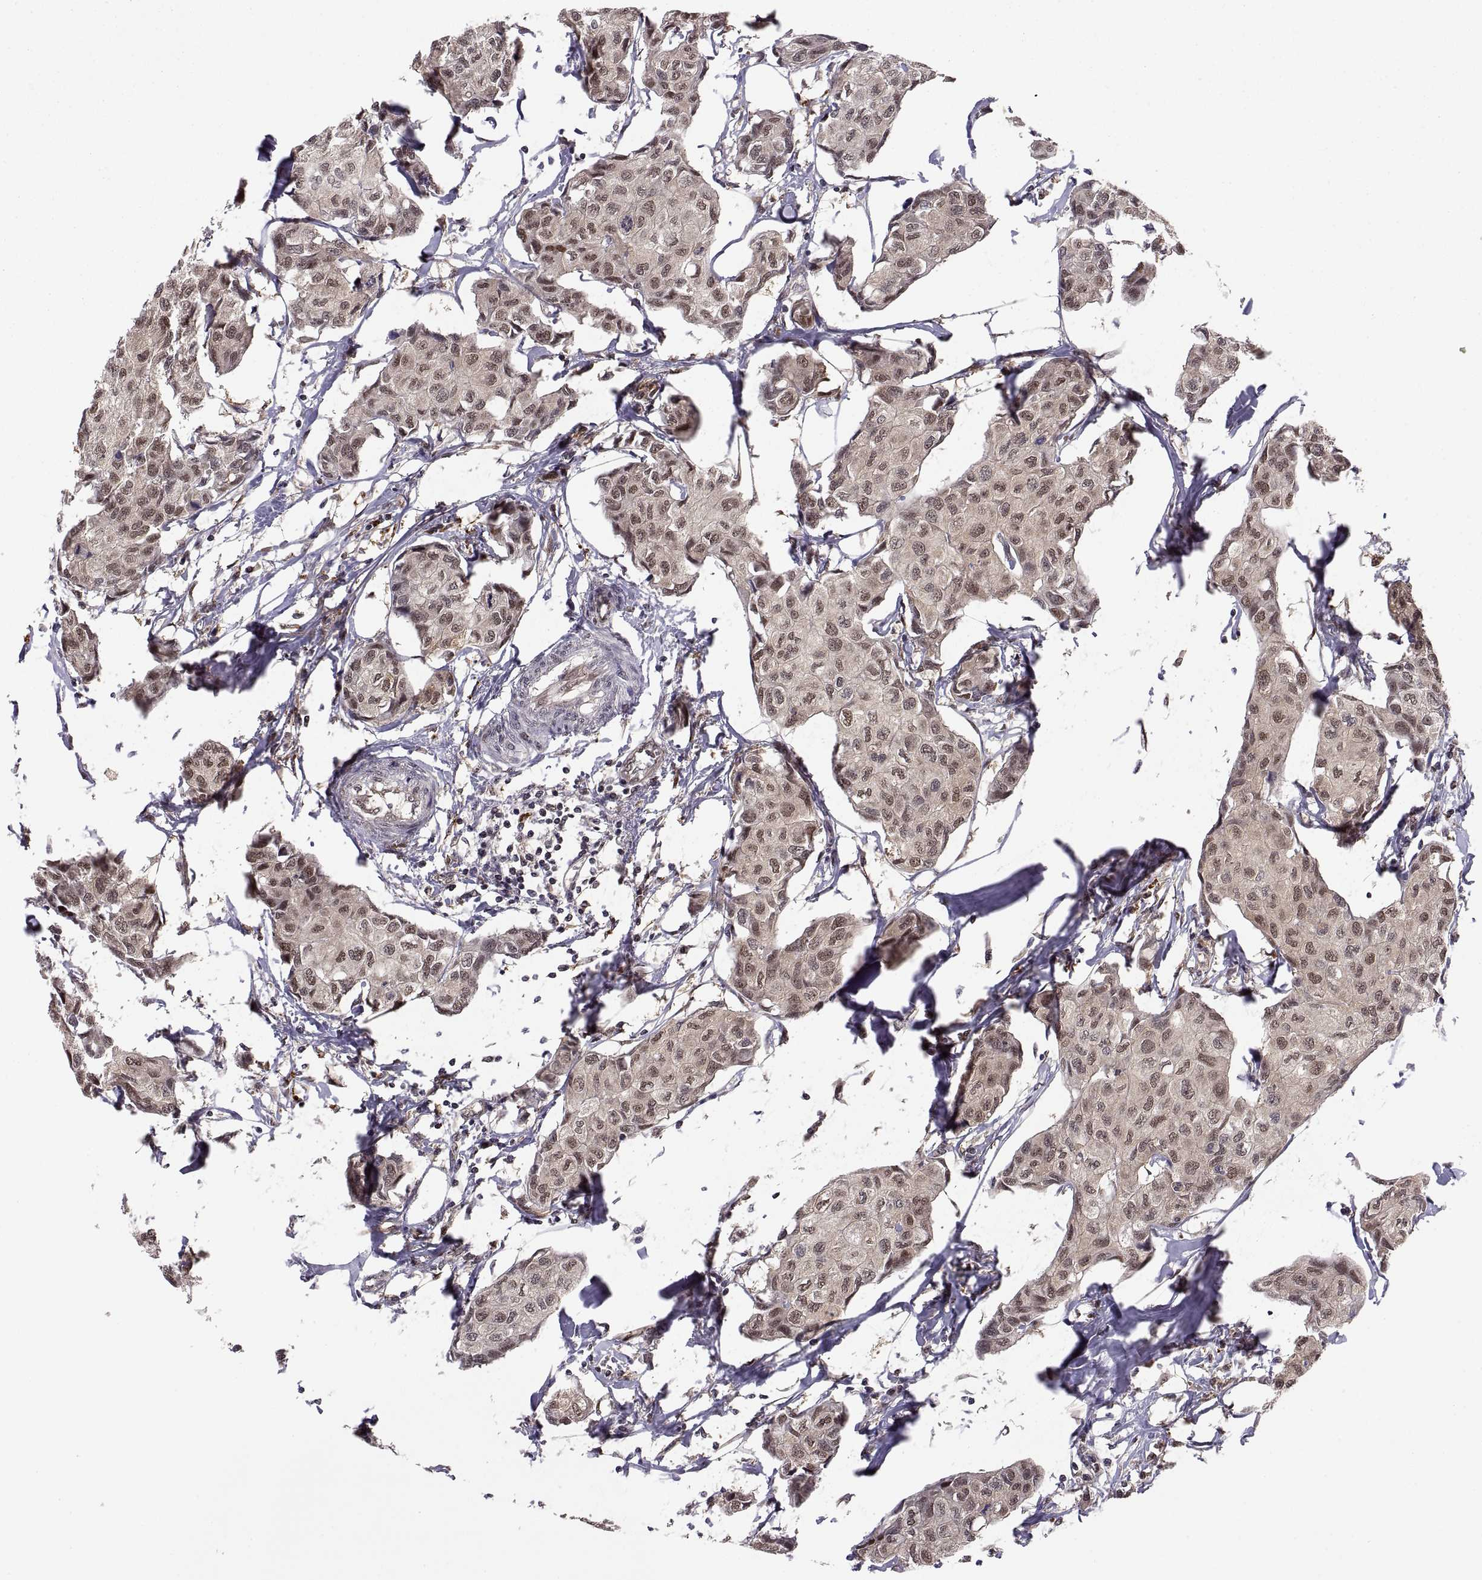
{"staining": {"intensity": "weak", "quantity": ">75%", "location": "cytoplasmic/membranous,nuclear"}, "tissue": "breast cancer", "cell_type": "Tumor cells", "image_type": "cancer", "snomed": [{"axis": "morphology", "description": "Duct carcinoma"}, {"axis": "topography", "description": "Breast"}], "caption": "This photomicrograph reveals breast invasive ductal carcinoma stained with immunohistochemistry (IHC) to label a protein in brown. The cytoplasmic/membranous and nuclear of tumor cells show weak positivity for the protein. Nuclei are counter-stained blue.", "gene": "PSMC2", "patient": {"sex": "female", "age": 80}}